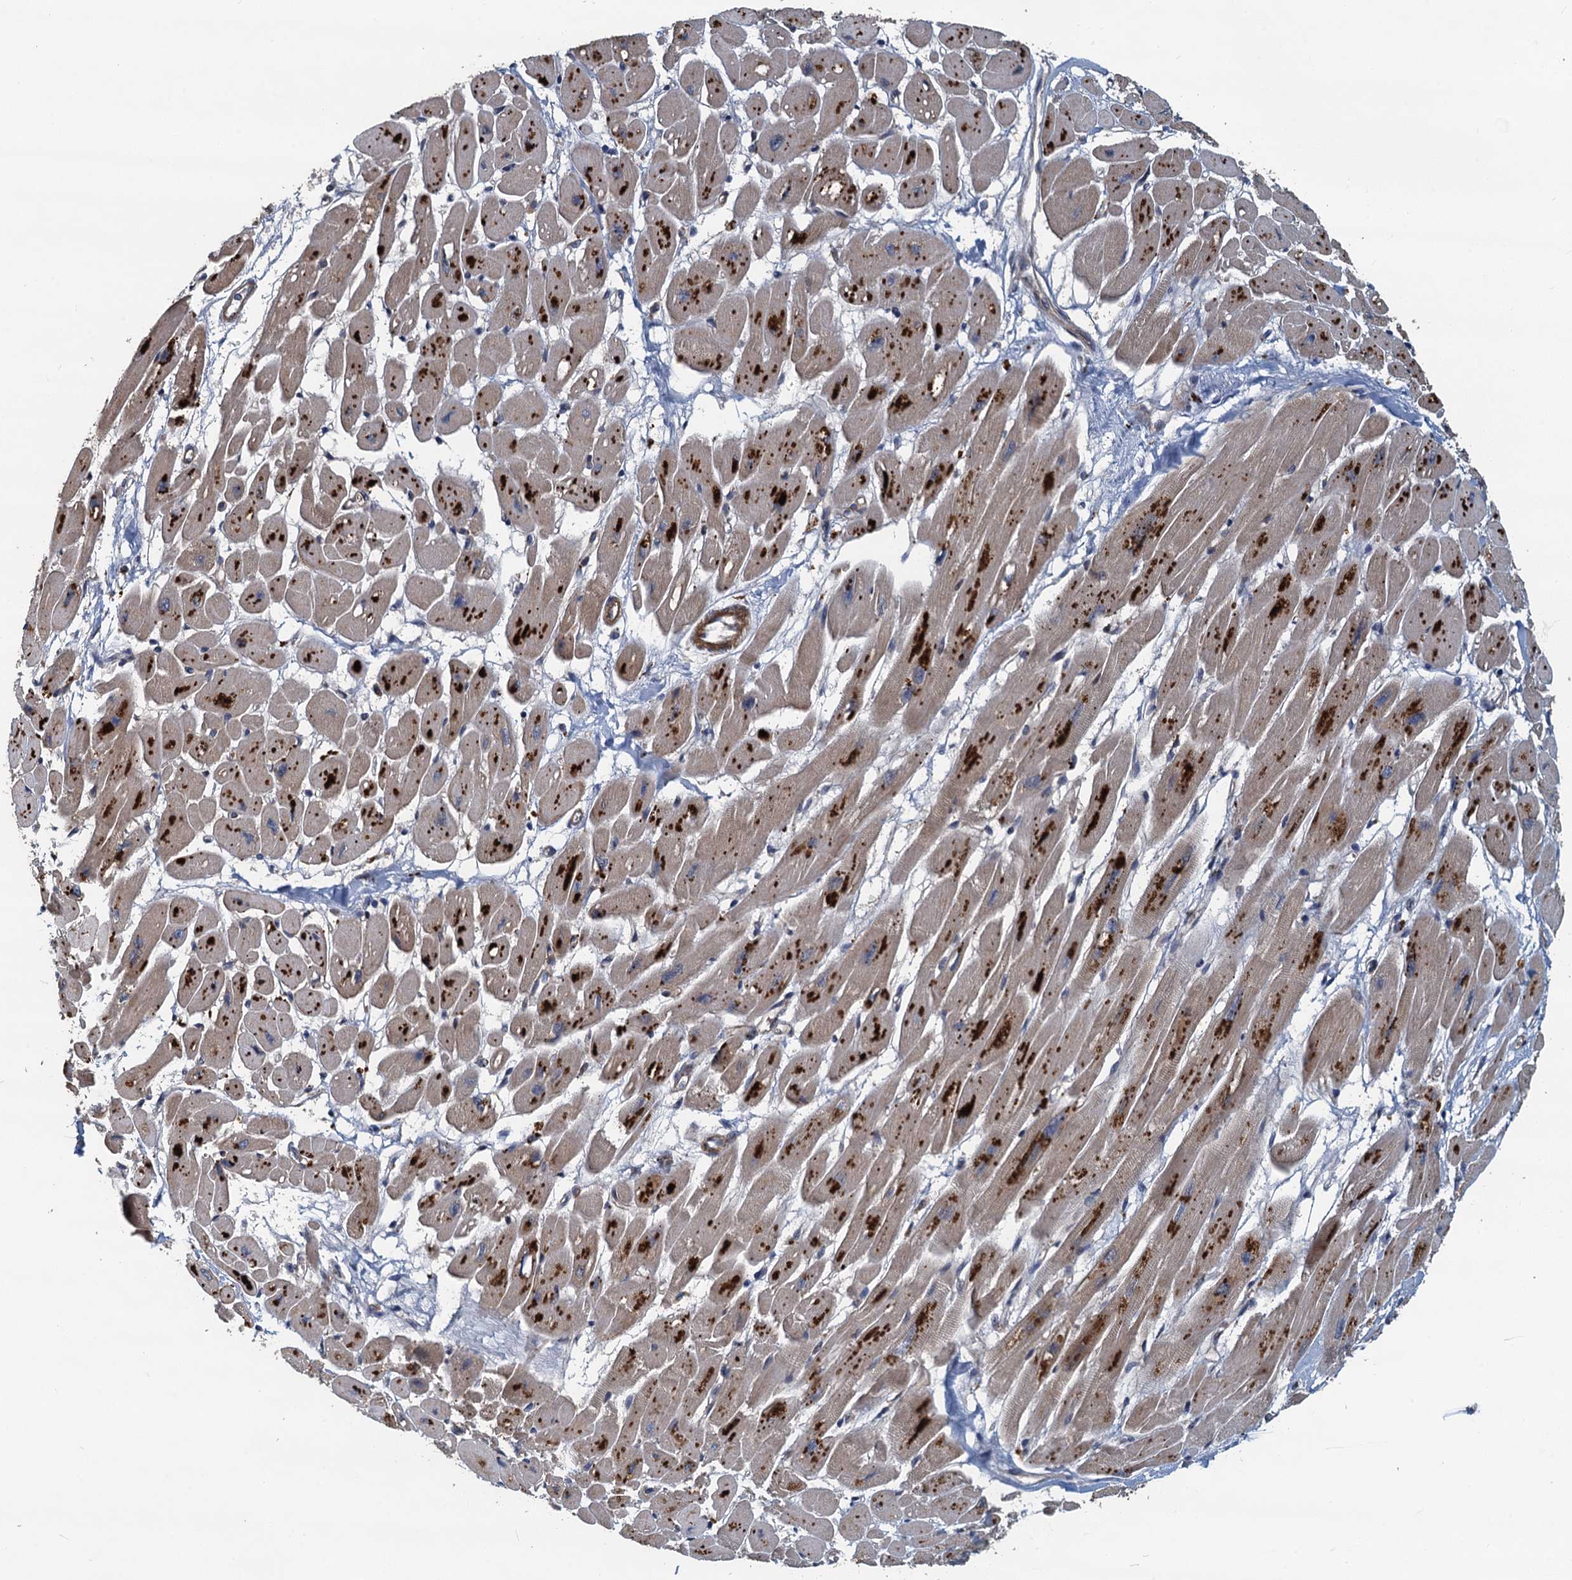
{"staining": {"intensity": "moderate", "quantity": "25%-75%", "location": "cytoplasmic/membranous"}, "tissue": "heart muscle", "cell_type": "Cardiomyocytes", "image_type": "normal", "snomed": [{"axis": "morphology", "description": "Normal tissue, NOS"}, {"axis": "topography", "description": "Heart"}], "caption": "About 25%-75% of cardiomyocytes in benign heart muscle display moderate cytoplasmic/membranous protein expression as visualized by brown immunohistochemical staining.", "gene": "AGRN", "patient": {"sex": "female", "age": 54}}